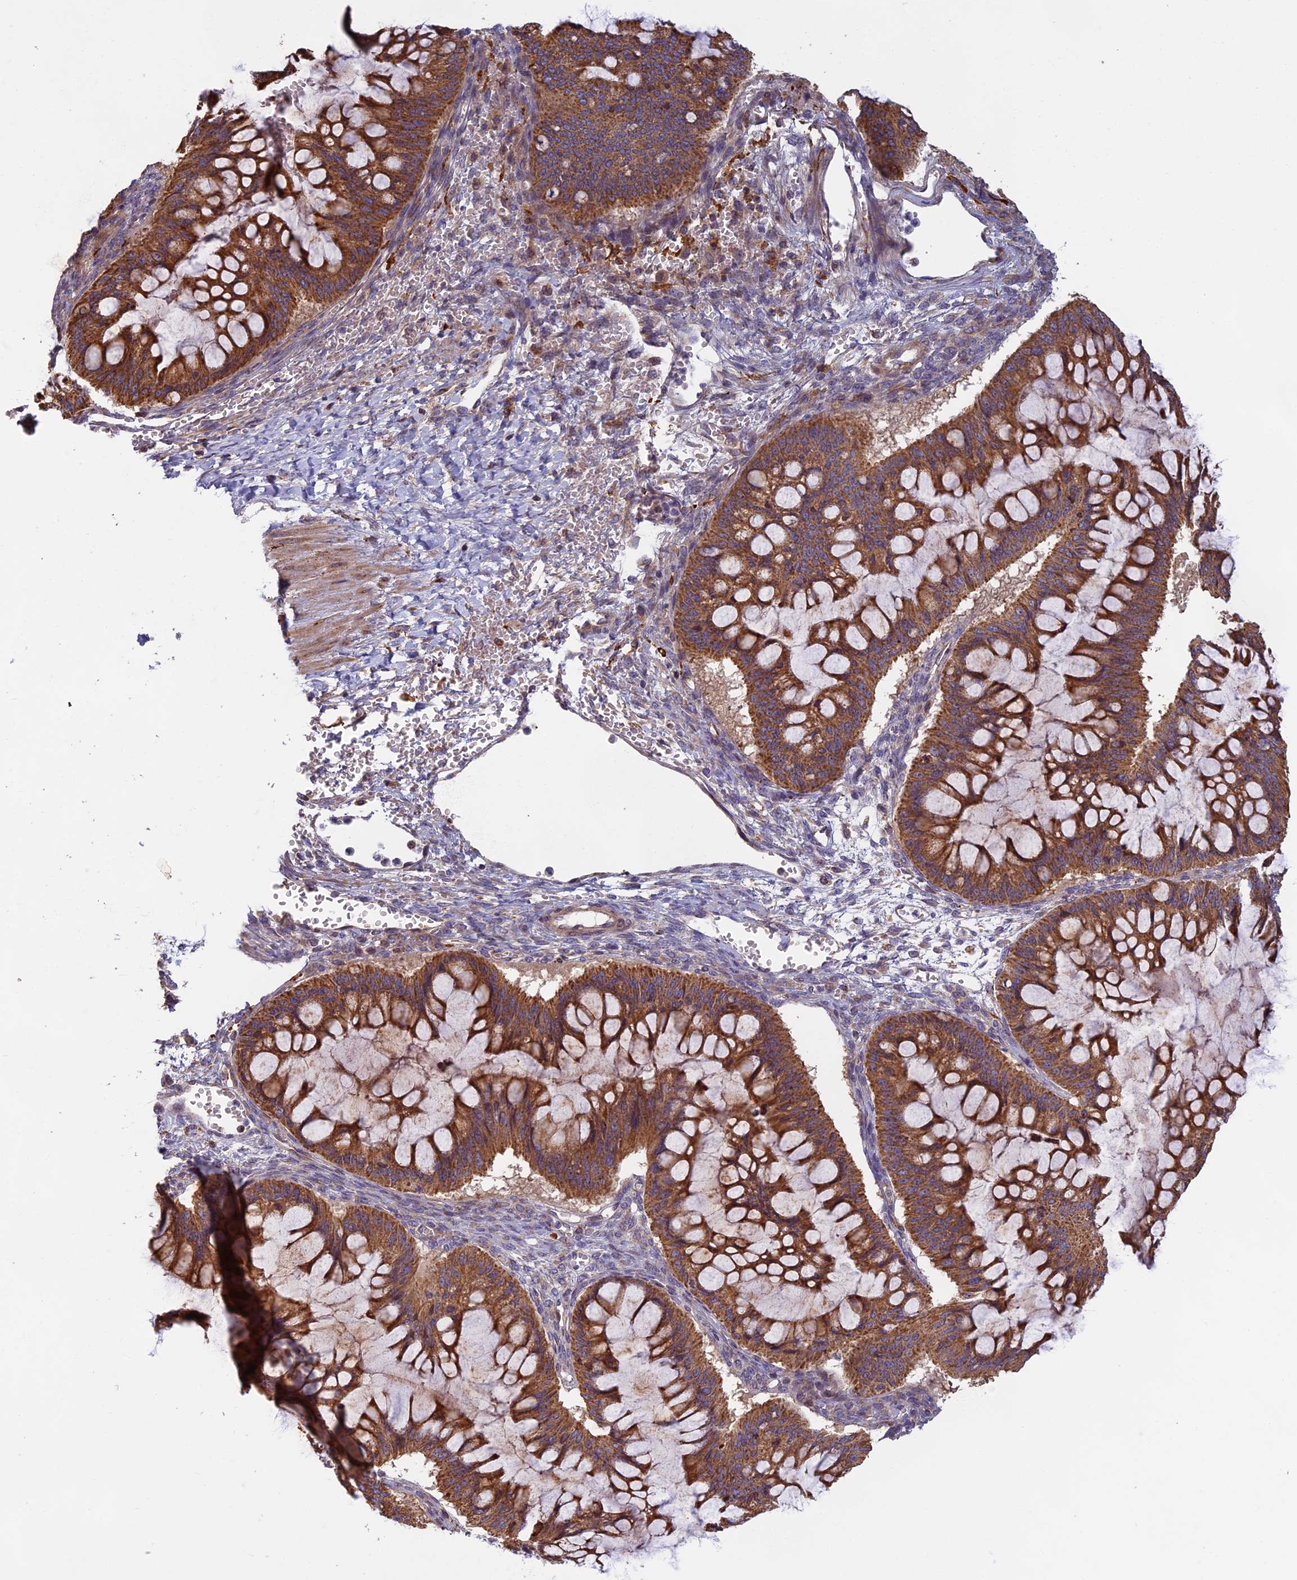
{"staining": {"intensity": "moderate", "quantity": ">75%", "location": "cytoplasmic/membranous"}, "tissue": "ovarian cancer", "cell_type": "Tumor cells", "image_type": "cancer", "snomed": [{"axis": "morphology", "description": "Cystadenocarcinoma, mucinous, NOS"}, {"axis": "topography", "description": "Ovary"}], "caption": "The image demonstrates staining of ovarian cancer (mucinous cystadenocarcinoma), revealing moderate cytoplasmic/membranous protein staining (brown color) within tumor cells. Nuclei are stained in blue.", "gene": "EDAR", "patient": {"sex": "female", "age": 73}}